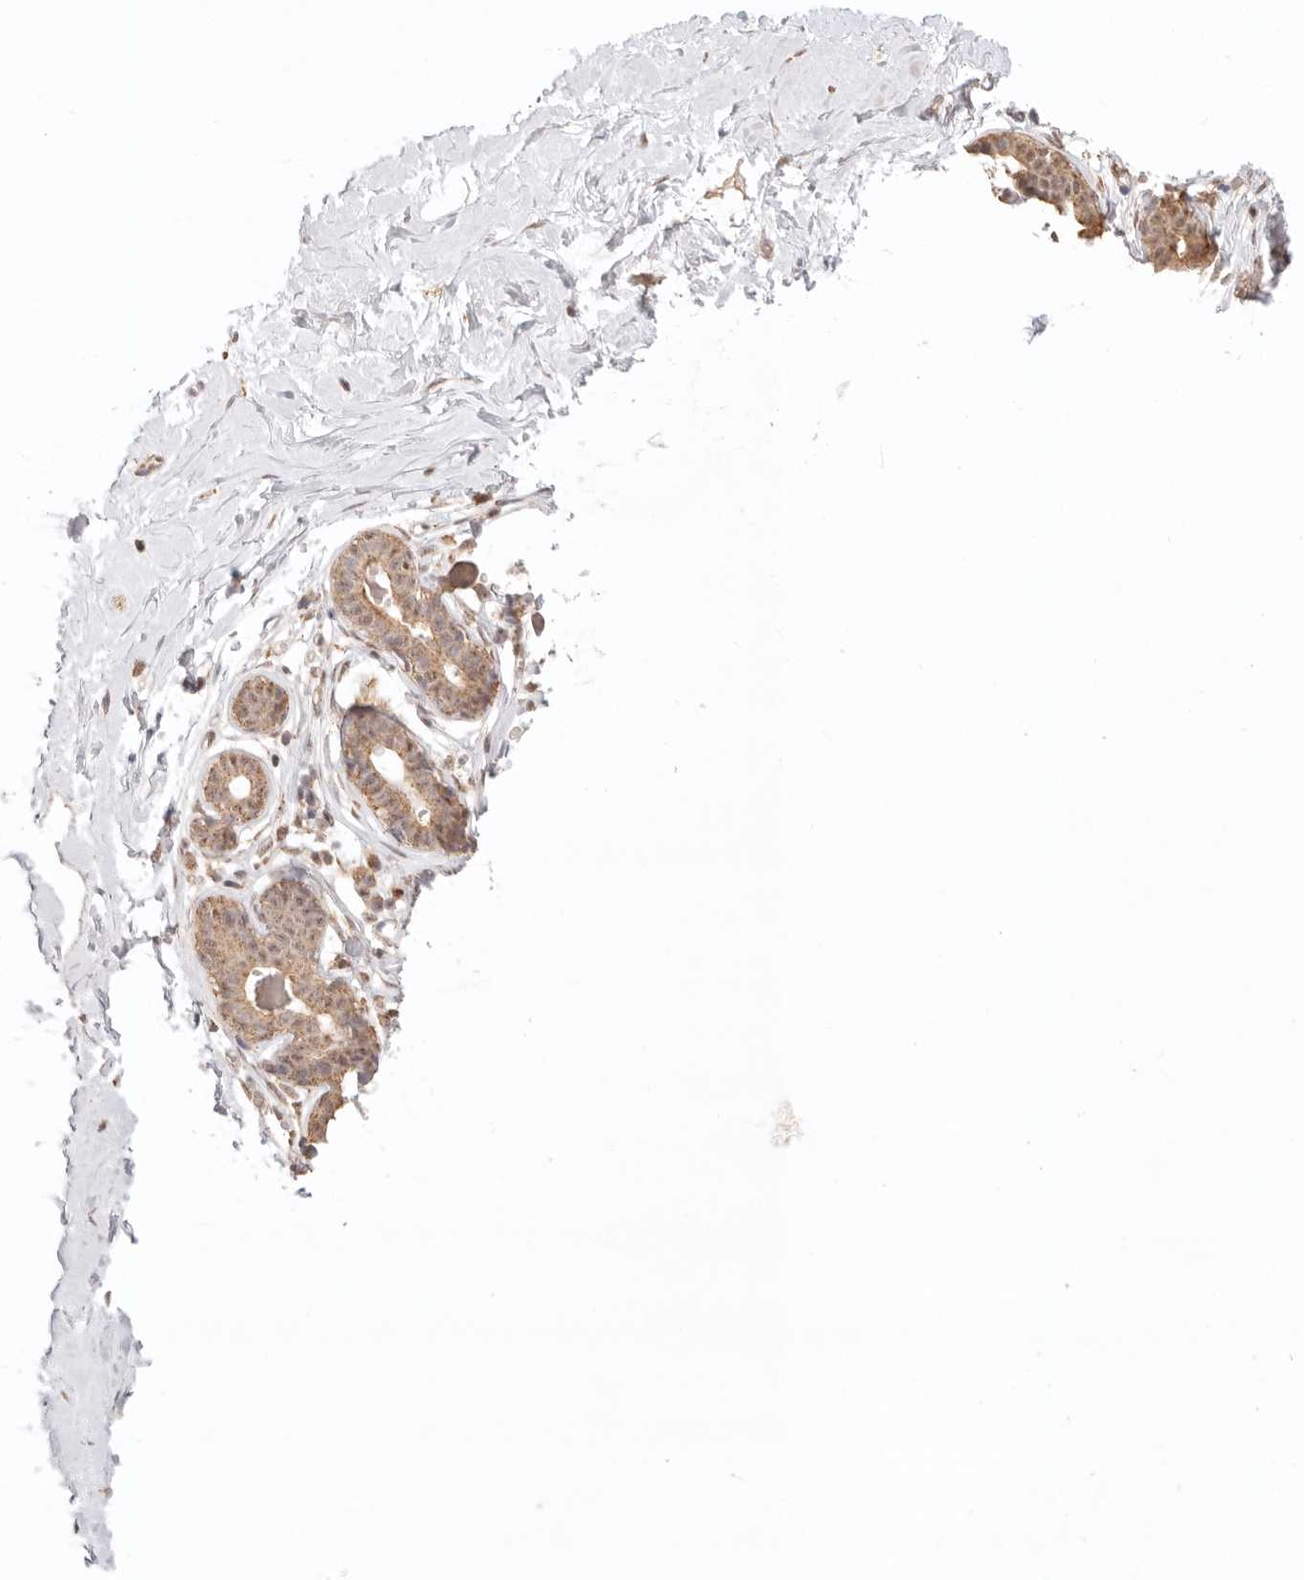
{"staining": {"intensity": "weak", "quantity": "25%-75%", "location": "cytoplasmic/membranous,nuclear"}, "tissue": "breast", "cell_type": "Adipocytes", "image_type": "normal", "snomed": [{"axis": "morphology", "description": "Normal tissue, NOS"}, {"axis": "morphology", "description": "Adenoma, NOS"}, {"axis": "topography", "description": "Breast"}], "caption": "This is an image of IHC staining of normal breast, which shows weak staining in the cytoplasmic/membranous,nuclear of adipocytes.", "gene": "IL1R2", "patient": {"sex": "female", "age": 23}}